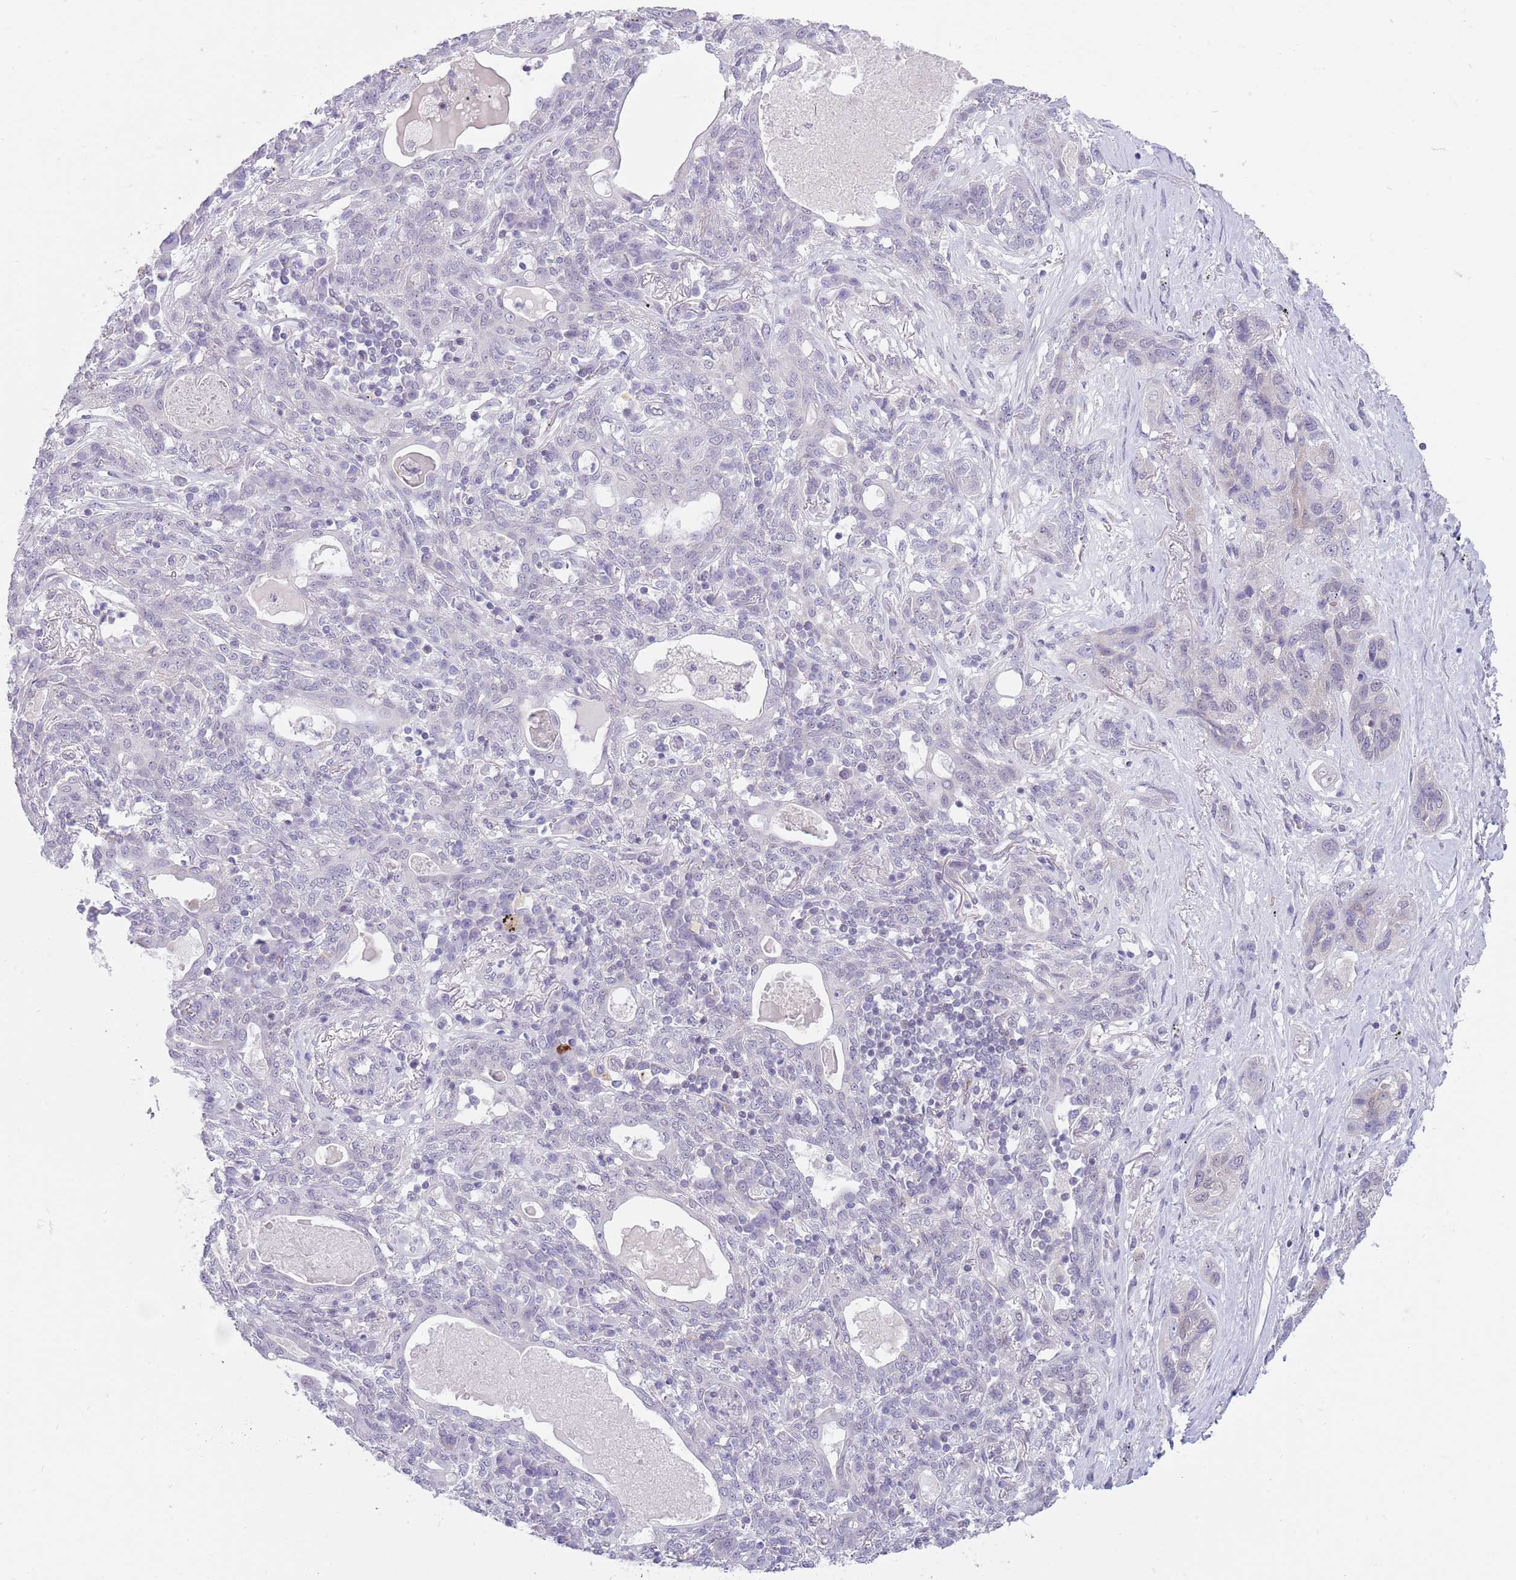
{"staining": {"intensity": "negative", "quantity": "none", "location": "none"}, "tissue": "lung cancer", "cell_type": "Tumor cells", "image_type": "cancer", "snomed": [{"axis": "morphology", "description": "Squamous cell carcinoma, NOS"}, {"axis": "topography", "description": "Lung"}], "caption": "IHC photomicrograph of human squamous cell carcinoma (lung) stained for a protein (brown), which shows no staining in tumor cells. Nuclei are stained in blue.", "gene": "ZNF574", "patient": {"sex": "female", "age": 70}}